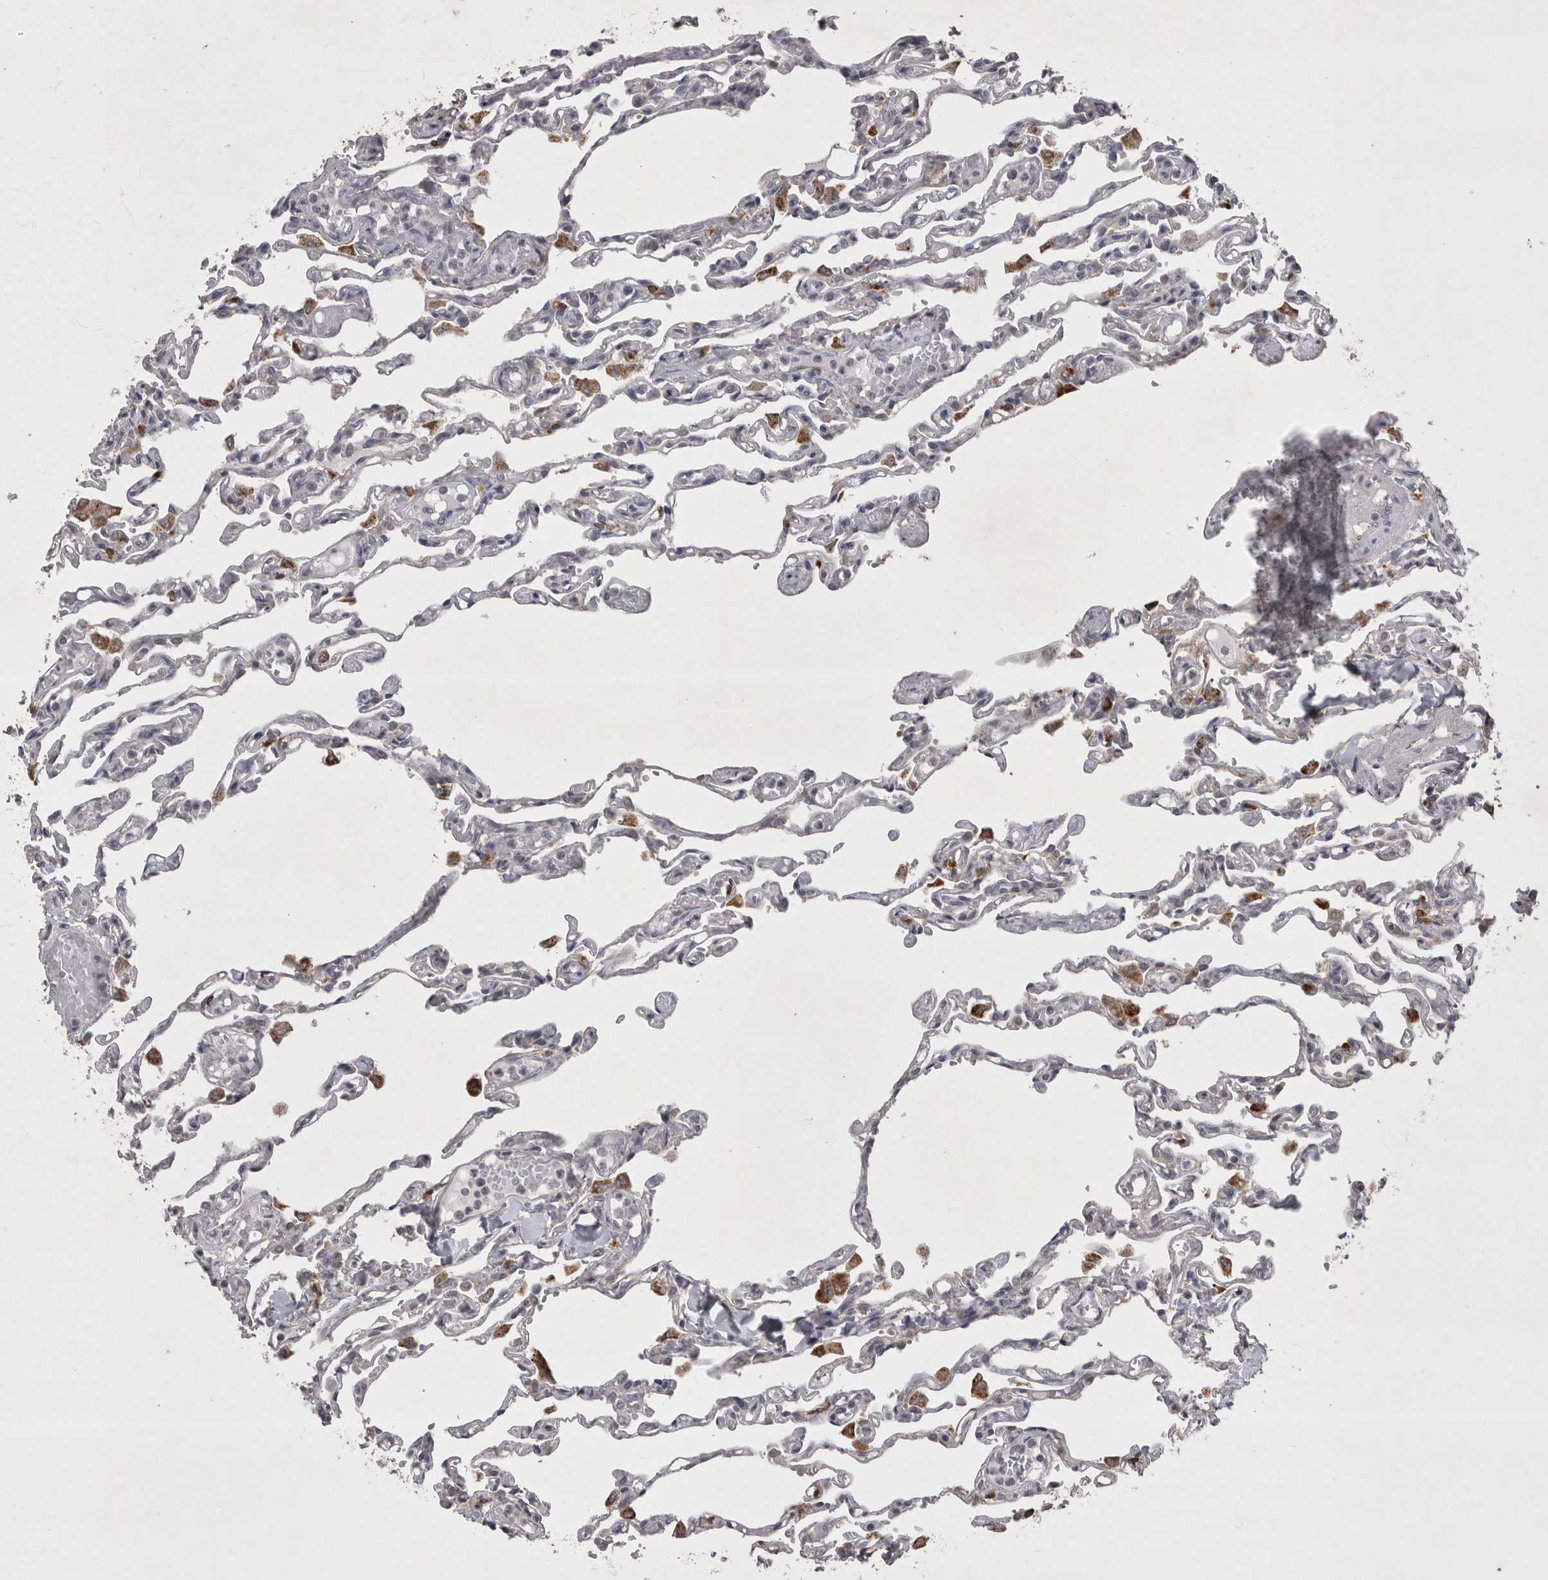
{"staining": {"intensity": "negative", "quantity": "none", "location": "none"}, "tissue": "lung", "cell_type": "Alveolar cells", "image_type": "normal", "snomed": [{"axis": "morphology", "description": "Normal tissue, NOS"}, {"axis": "topography", "description": "Lung"}], "caption": "Immunohistochemical staining of normal lung exhibits no significant staining in alveolar cells. (DAB (3,3'-diaminobenzidine) IHC with hematoxylin counter stain).", "gene": "CTBS", "patient": {"sex": "male", "age": 21}}